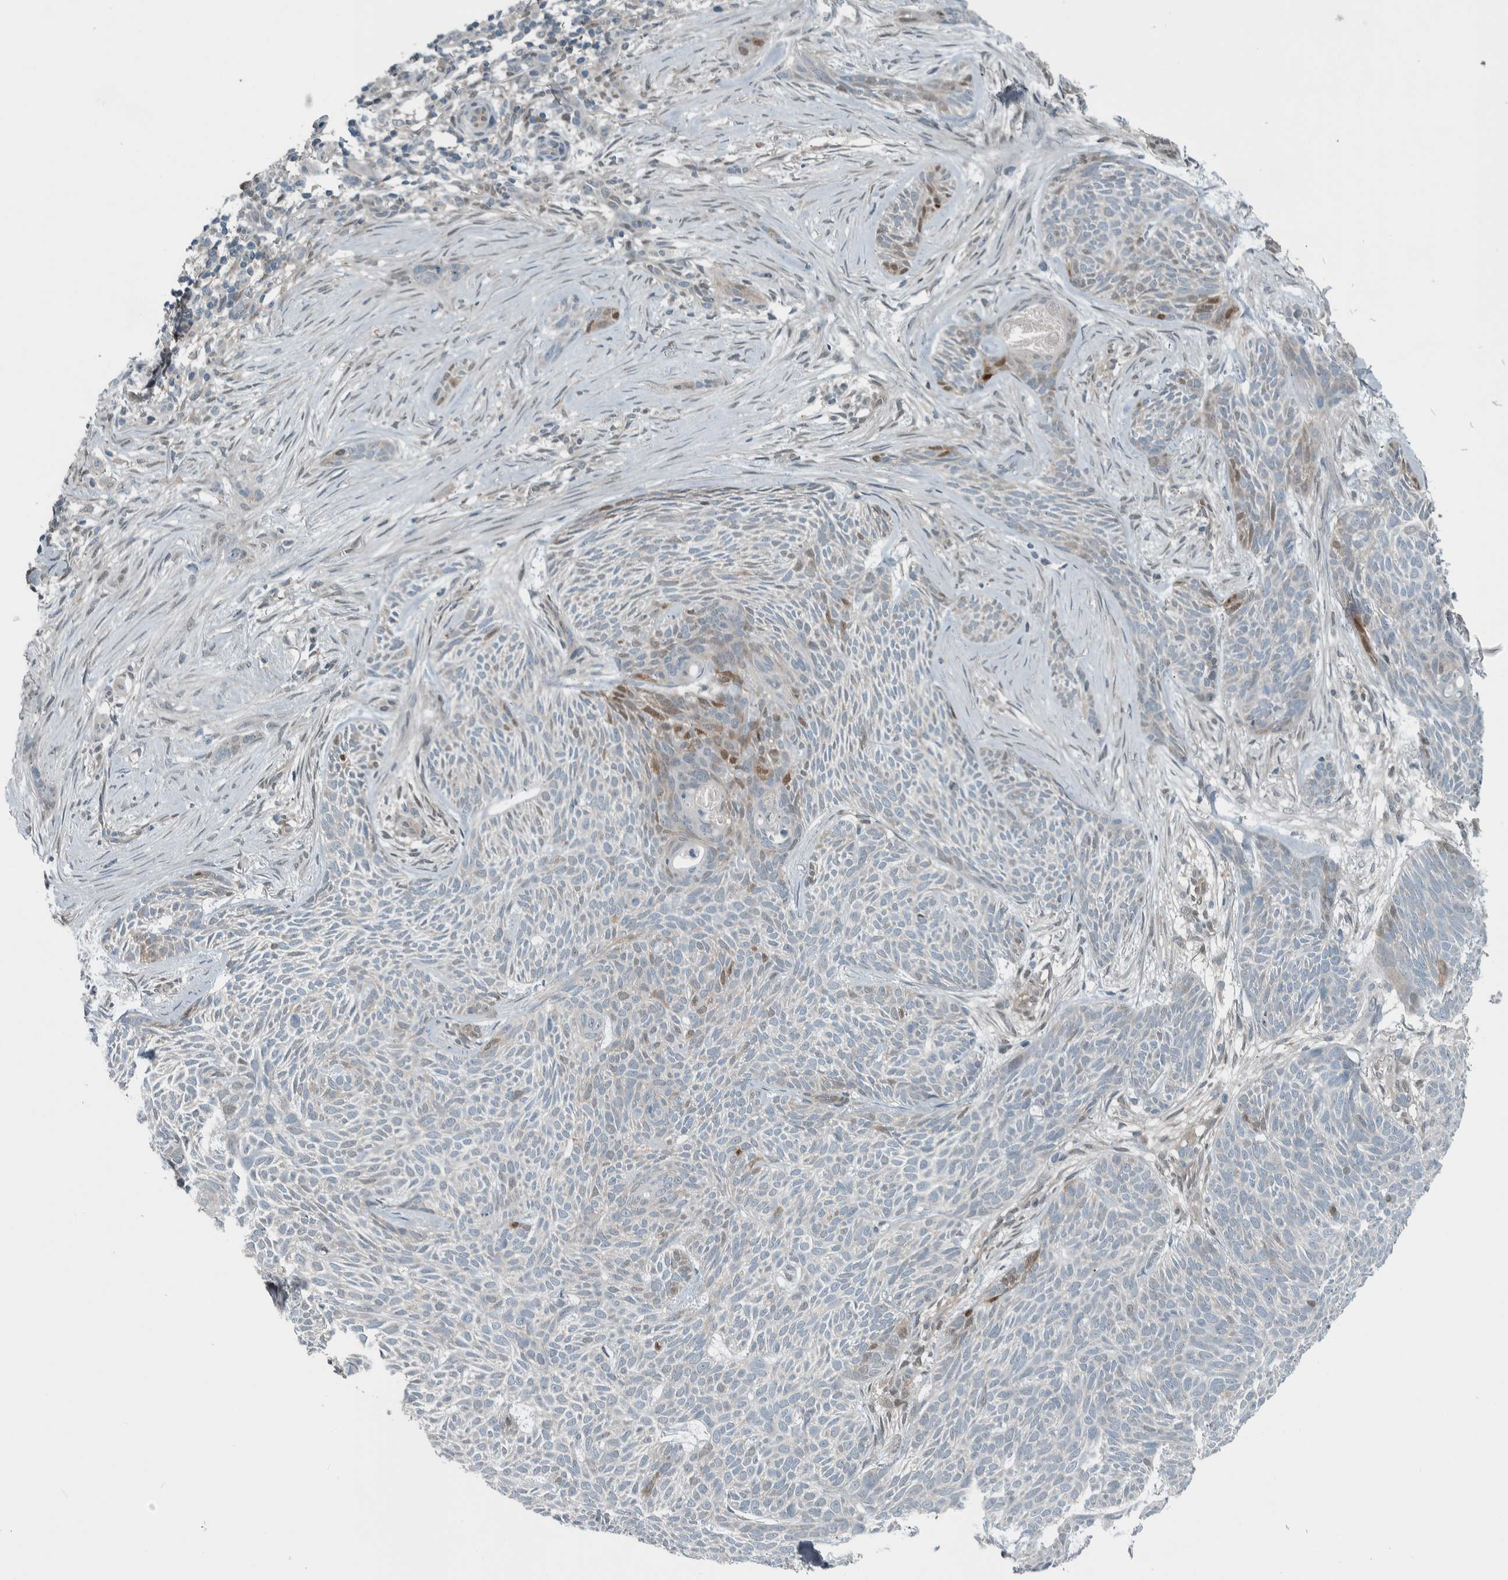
{"staining": {"intensity": "weak", "quantity": "<25%", "location": "nuclear"}, "tissue": "skin cancer", "cell_type": "Tumor cells", "image_type": "cancer", "snomed": [{"axis": "morphology", "description": "Basal cell carcinoma"}, {"axis": "topography", "description": "Skin"}], "caption": "An immunohistochemistry (IHC) micrograph of skin basal cell carcinoma is shown. There is no staining in tumor cells of skin basal cell carcinoma.", "gene": "ALAD", "patient": {"sex": "female", "age": 59}}